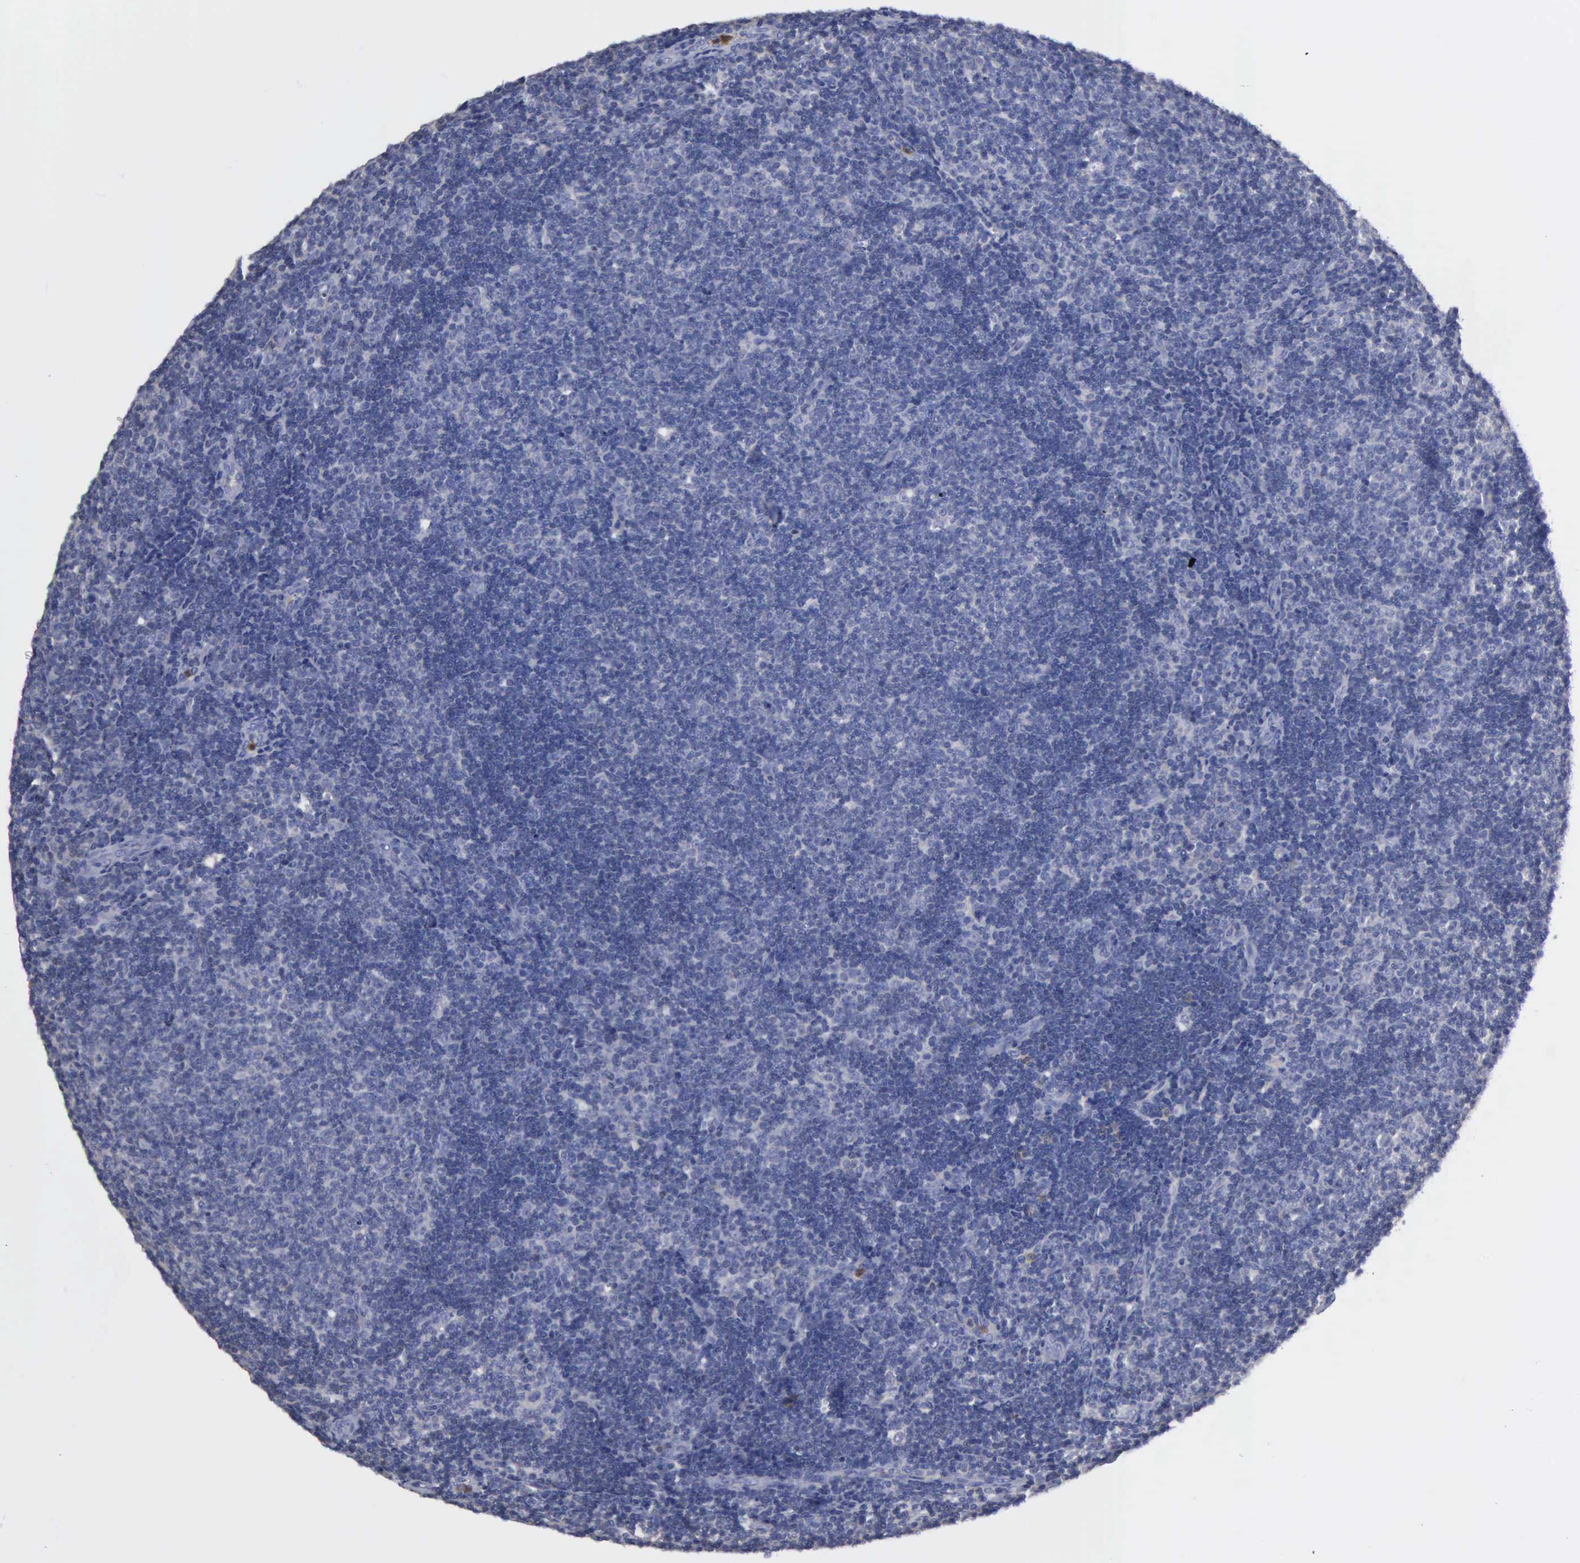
{"staining": {"intensity": "negative", "quantity": "none", "location": "none"}, "tissue": "lymphoma", "cell_type": "Tumor cells", "image_type": "cancer", "snomed": [{"axis": "morphology", "description": "Malignant lymphoma, non-Hodgkin's type, Low grade"}, {"axis": "topography", "description": "Lymph node"}], "caption": "This histopathology image is of low-grade malignant lymphoma, non-Hodgkin's type stained with immunohistochemistry (IHC) to label a protein in brown with the nuclei are counter-stained blue. There is no positivity in tumor cells.", "gene": "G6PD", "patient": {"sex": "male", "age": 49}}